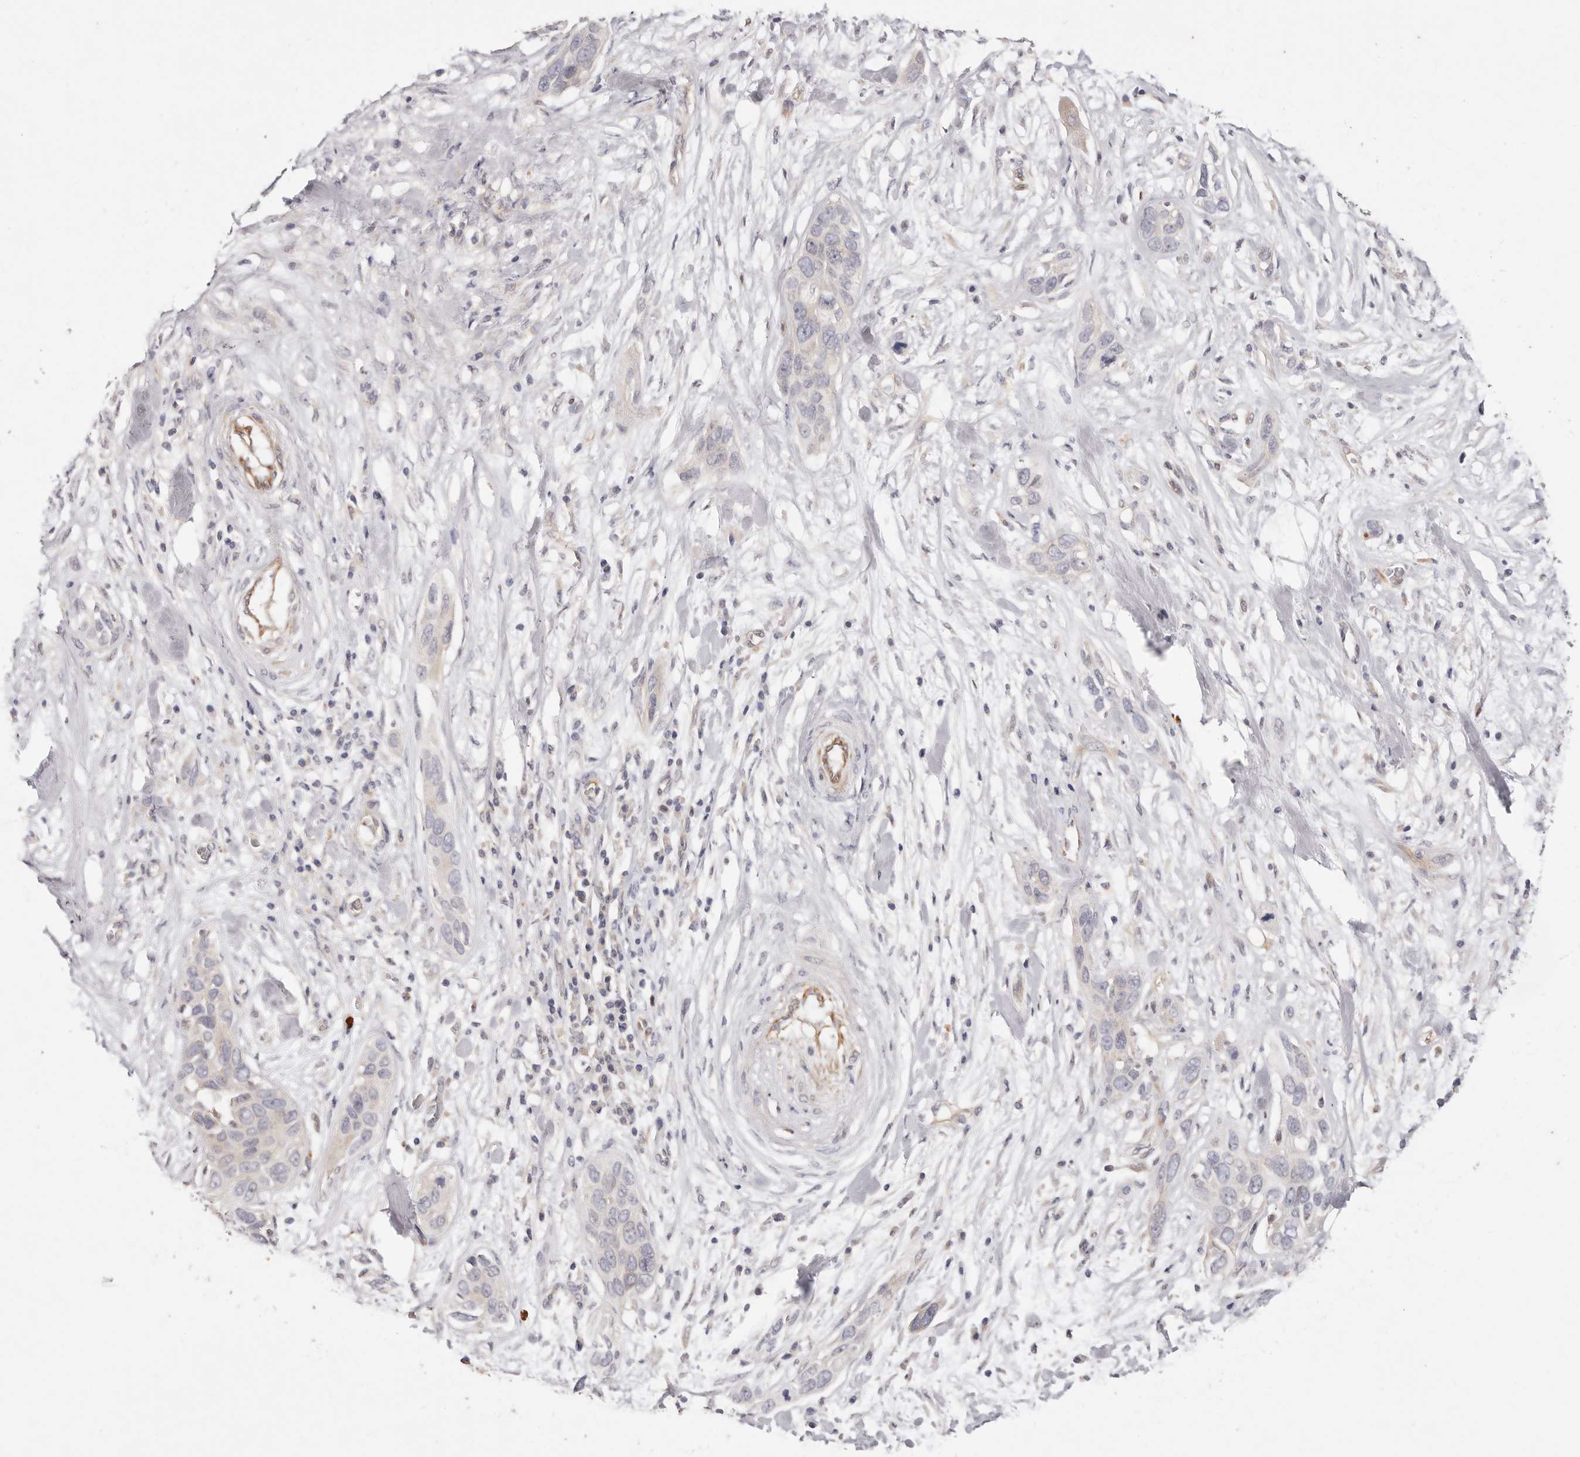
{"staining": {"intensity": "negative", "quantity": "none", "location": "none"}, "tissue": "pancreatic cancer", "cell_type": "Tumor cells", "image_type": "cancer", "snomed": [{"axis": "morphology", "description": "Adenocarcinoma, NOS"}, {"axis": "topography", "description": "Pancreas"}], "caption": "This micrograph is of pancreatic cancer (adenocarcinoma) stained with IHC to label a protein in brown with the nuclei are counter-stained blue. There is no positivity in tumor cells. The staining was performed using DAB to visualize the protein expression in brown, while the nuclei were stained in blue with hematoxylin (Magnification: 20x).", "gene": "THBS3", "patient": {"sex": "female", "age": 60}}